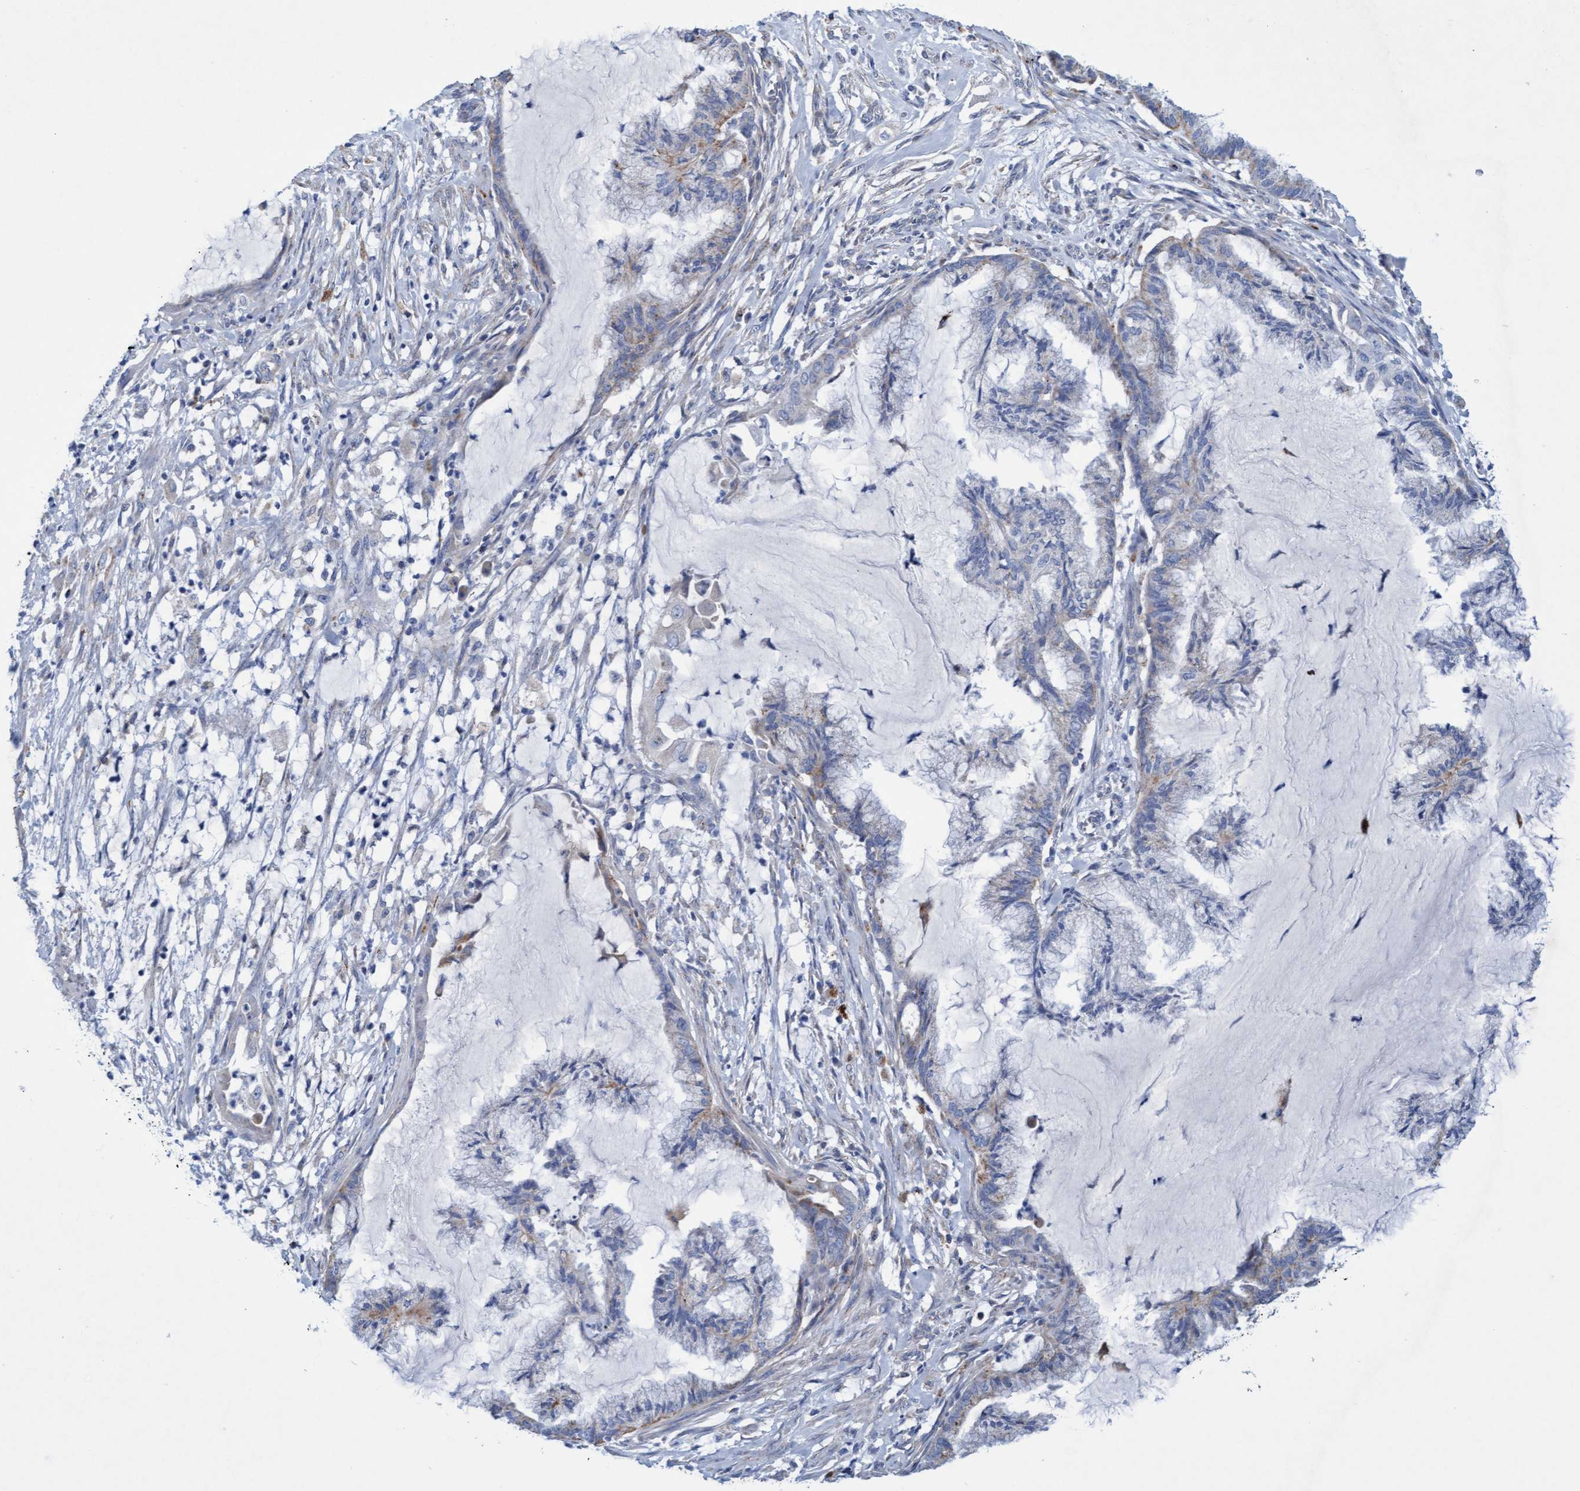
{"staining": {"intensity": "weak", "quantity": "<25%", "location": "cytoplasmic/membranous"}, "tissue": "endometrial cancer", "cell_type": "Tumor cells", "image_type": "cancer", "snomed": [{"axis": "morphology", "description": "Adenocarcinoma, NOS"}, {"axis": "topography", "description": "Endometrium"}], "caption": "Adenocarcinoma (endometrial) stained for a protein using IHC exhibits no expression tumor cells.", "gene": "SGSH", "patient": {"sex": "female", "age": 86}}